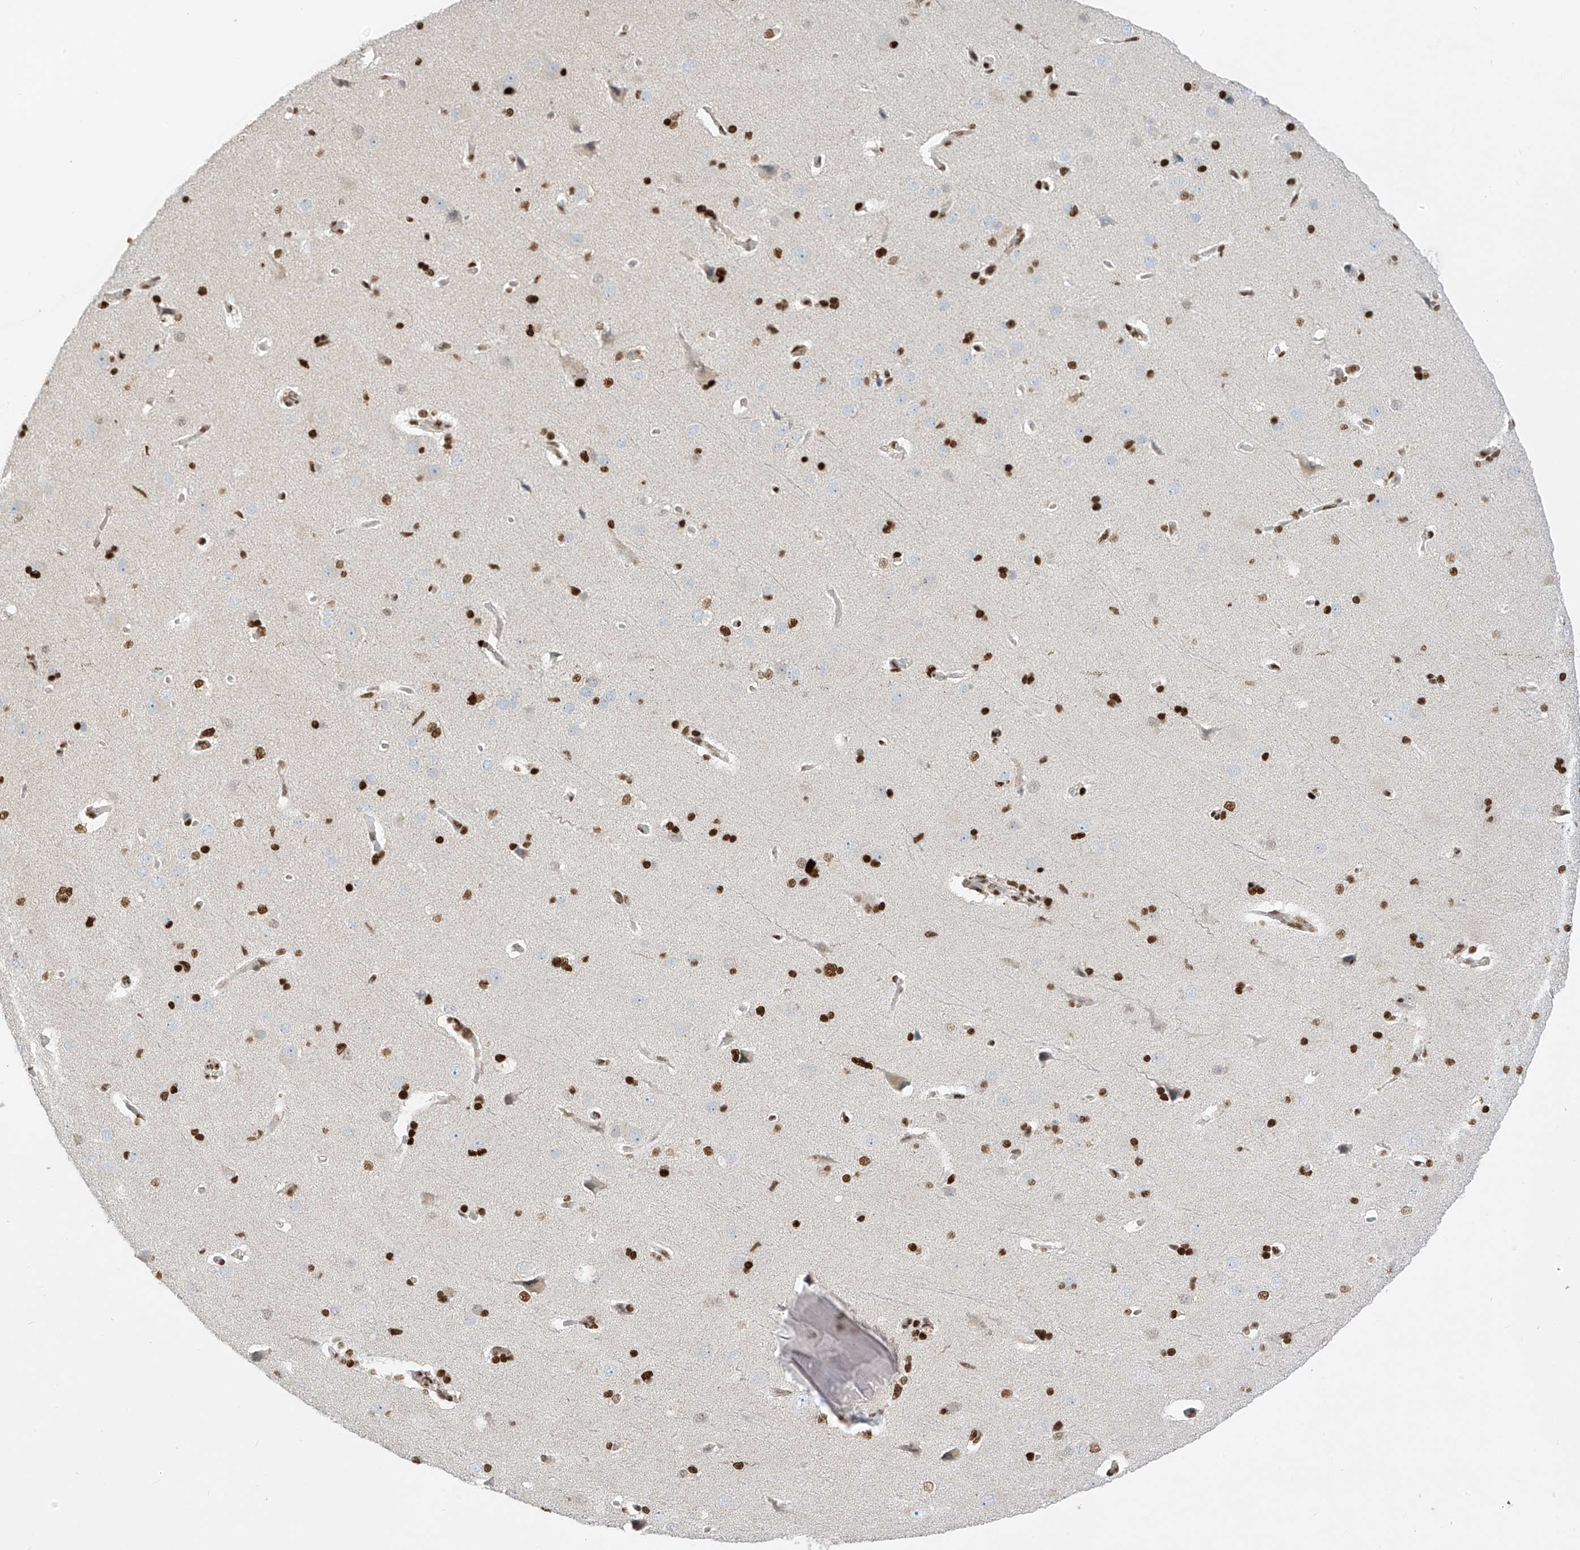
{"staining": {"intensity": "moderate", "quantity": ">75%", "location": "nuclear"}, "tissue": "cerebral cortex", "cell_type": "Endothelial cells", "image_type": "normal", "snomed": [{"axis": "morphology", "description": "Normal tissue, NOS"}, {"axis": "topography", "description": "Cerebral cortex"}], "caption": "Approximately >75% of endothelial cells in benign cerebral cortex show moderate nuclear protein positivity as visualized by brown immunohistochemical staining.", "gene": "PM20D2", "patient": {"sex": "male", "age": 62}}